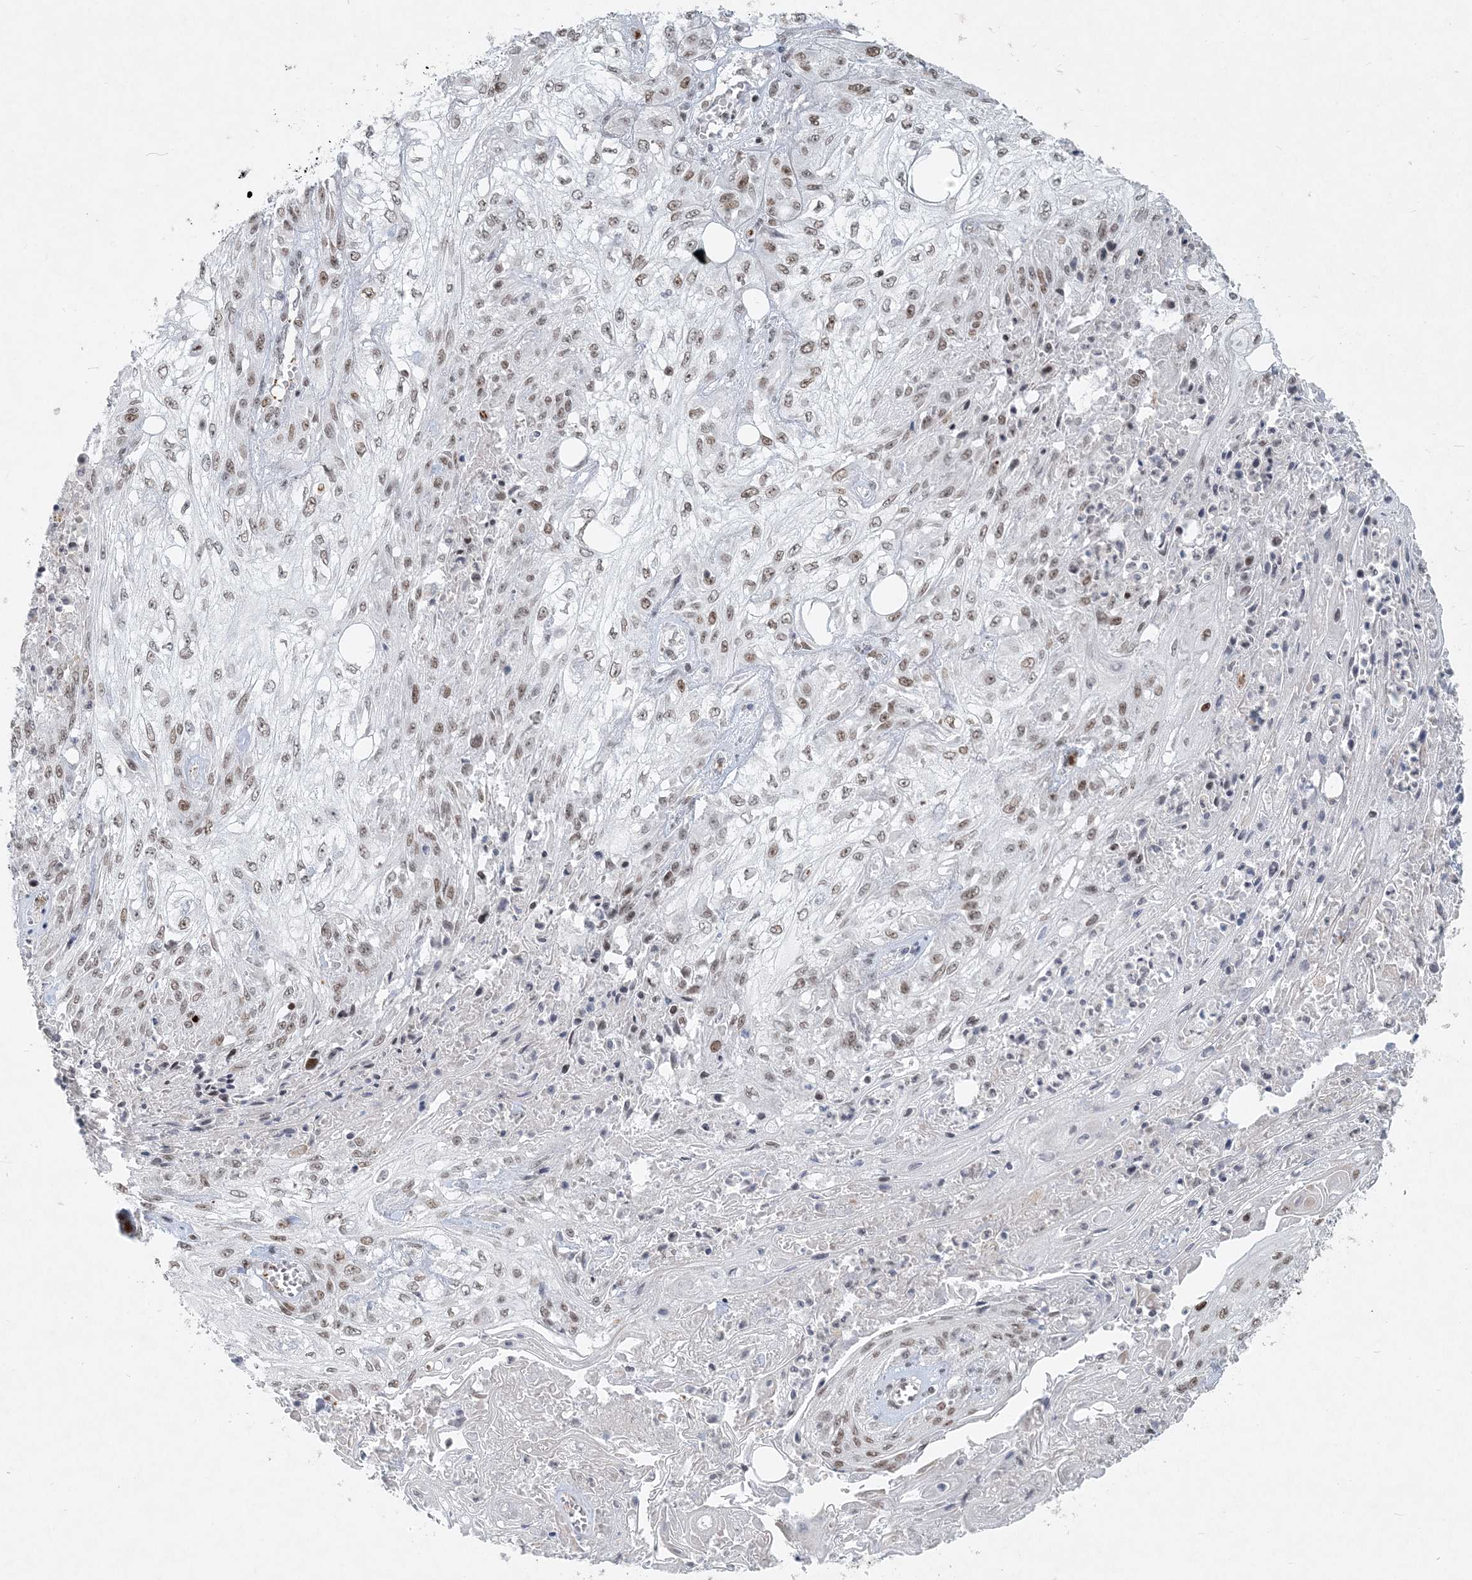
{"staining": {"intensity": "moderate", "quantity": "25%-75%", "location": "nuclear"}, "tissue": "skin cancer", "cell_type": "Tumor cells", "image_type": "cancer", "snomed": [{"axis": "morphology", "description": "Squamous cell carcinoma, NOS"}, {"axis": "morphology", "description": "Squamous cell carcinoma, metastatic, NOS"}, {"axis": "topography", "description": "Skin"}, {"axis": "topography", "description": "Lymph node"}], "caption": "This is an image of immunohistochemistry staining of squamous cell carcinoma (skin), which shows moderate expression in the nuclear of tumor cells.", "gene": "BAZ1B", "patient": {"sex": "male", "age": 75}}